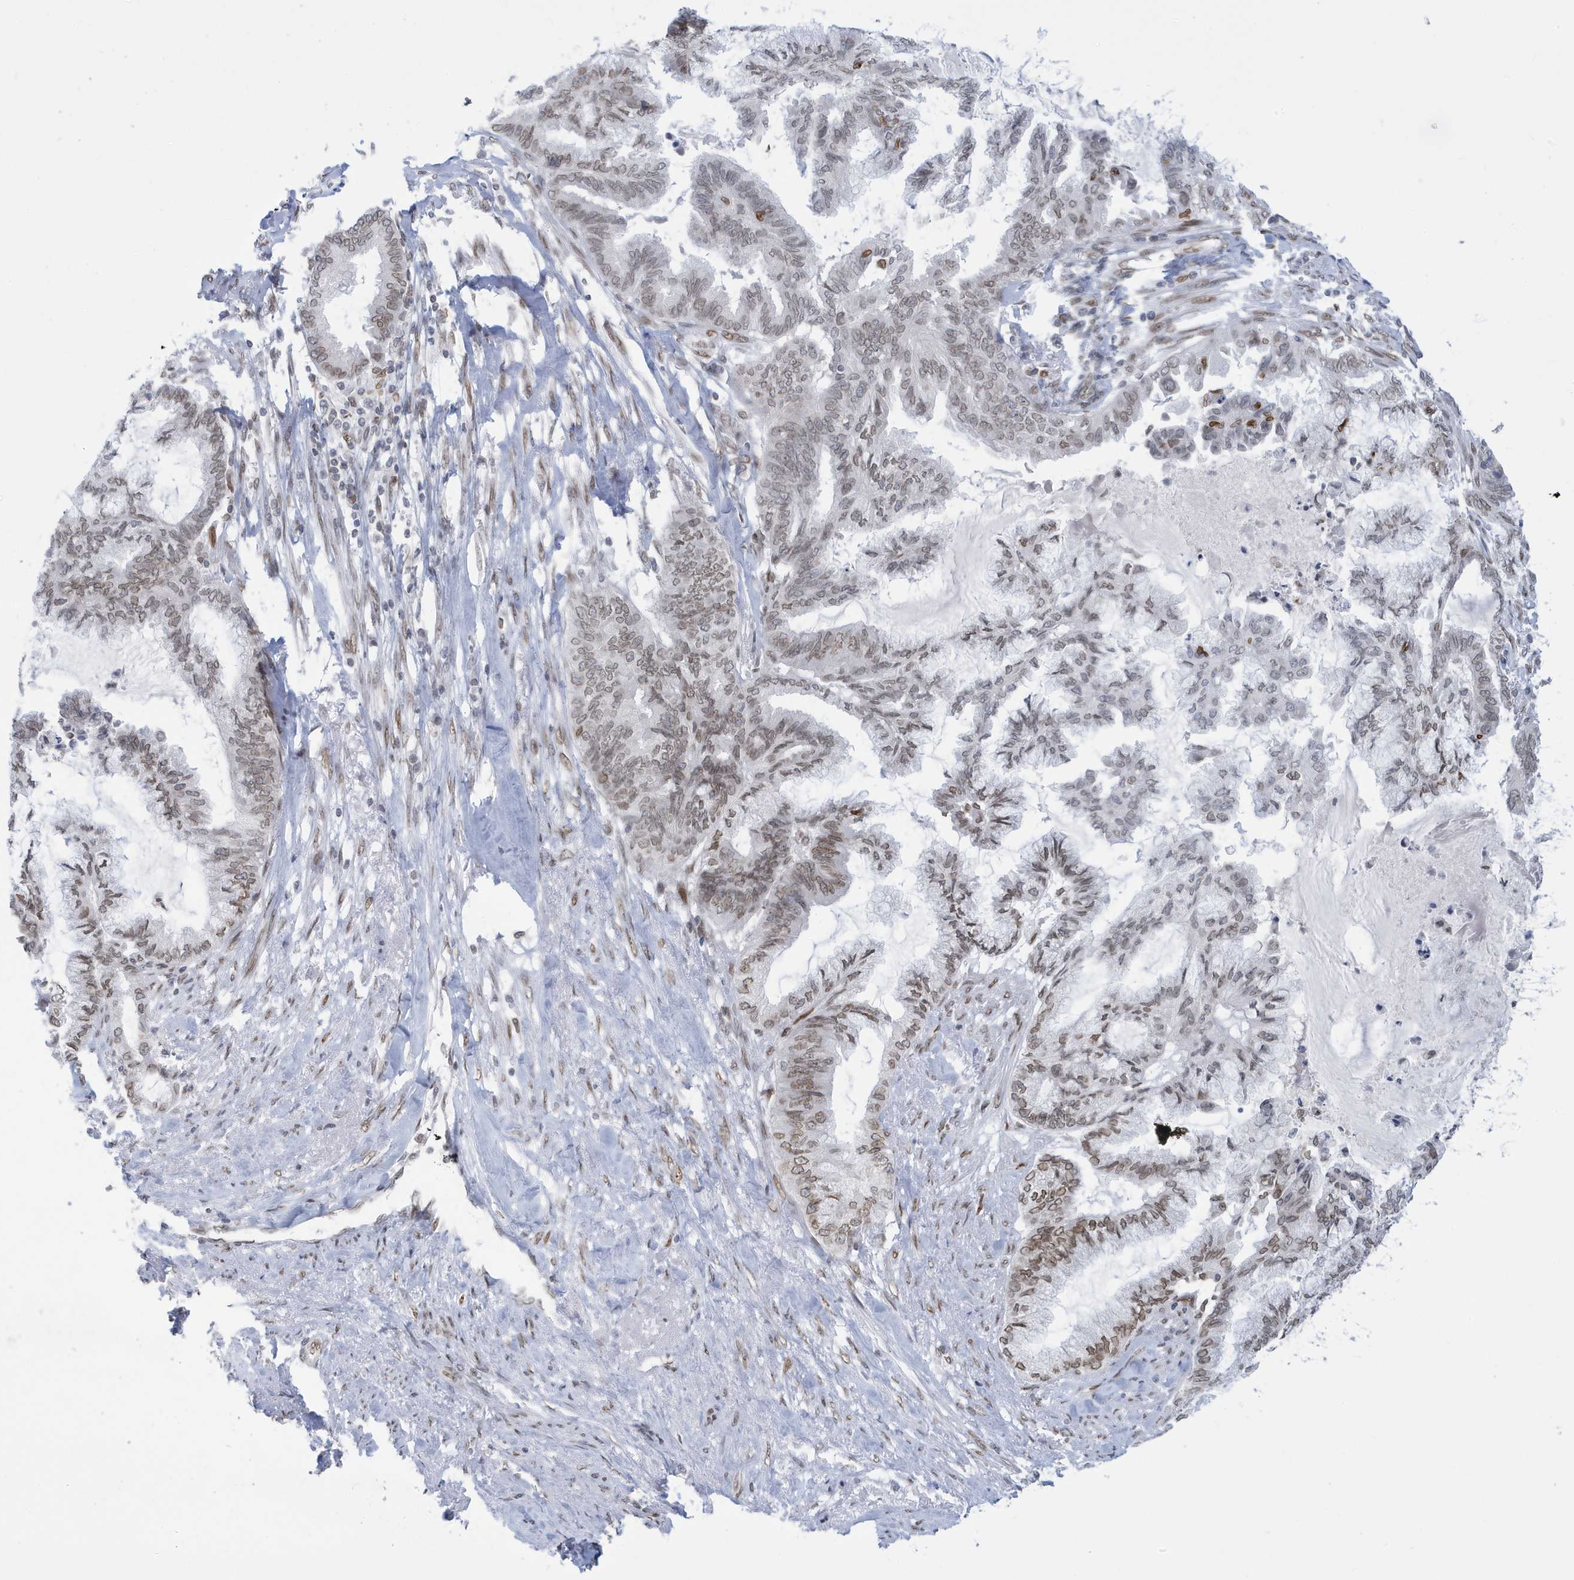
{"staining": {"intensity": "weak", "quantity": ">75%", "location": "nuclear"}, "tissue": "endometrial cancer", "cell_type": "Tumor cells", "image_type": "cancer", "snomed": [{"axis": "morphology", "description": "Adenocarcinoma, NOS"}, {"axis": "topography", "description": "Endometrium"}], "caption": "About >75% of tumor cells in human adenocarcinoma (endometrial) demonstrate weak nuclear protein staining as visualized by brown immunohistochemical staining.", "gene": "PCYT1A", "patient": {"sex": "female", "age": 86}}